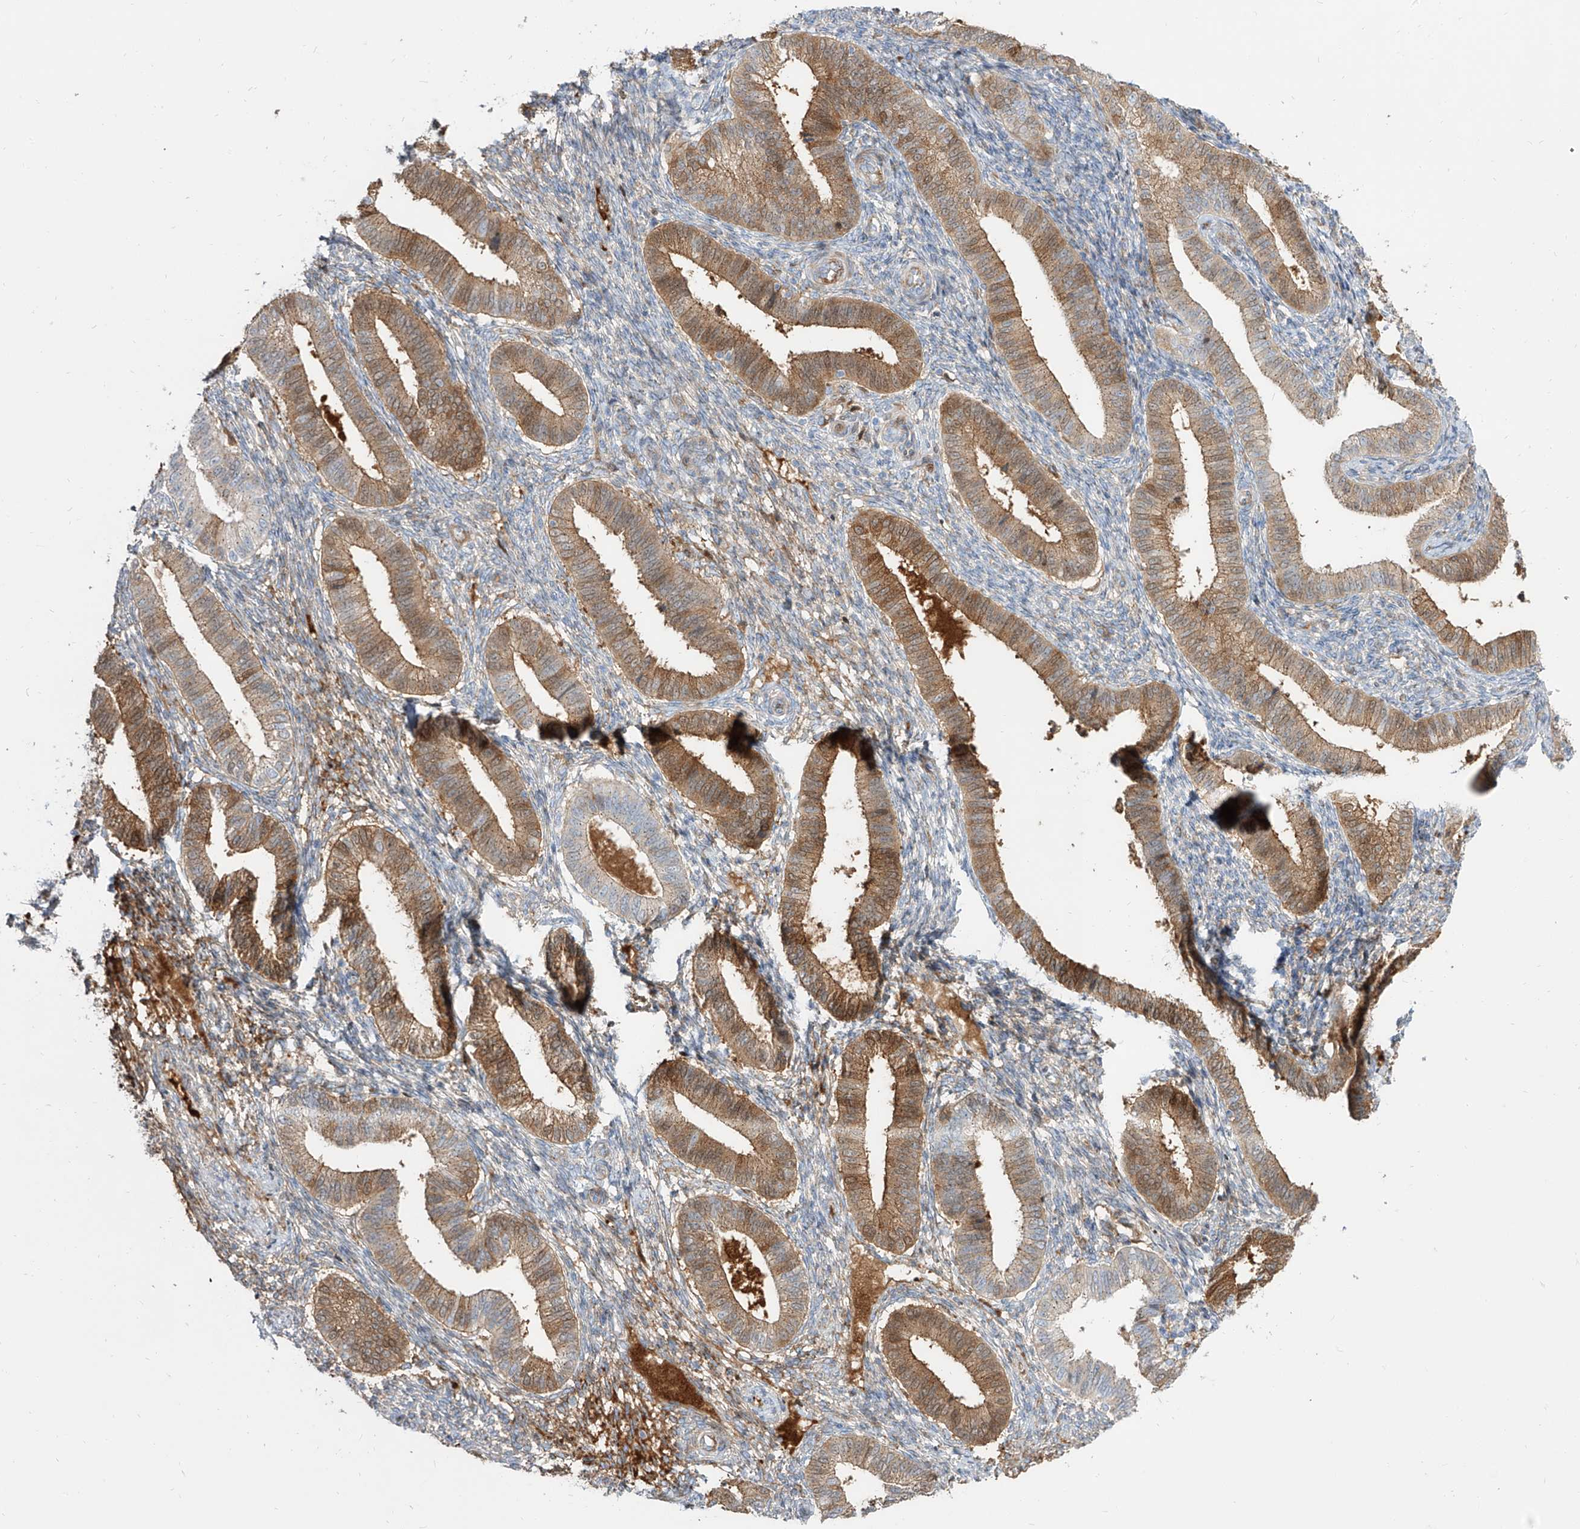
{"staining": {"intensity": "weak", "quantity": "<25%", "location": "cytoplasmic/membranous"}, "tissue": "endometrium", "cell_type": "Cells in endometrial stroma", "image_type": "normal", "snomed": [{"axis": "morphology", "description": "Normal tissue, NOS"}, {"axis": "topography", "description": "Endometrium"}], "caption": "Immunohistochemistry (IHC) micrograph of benign human endometrium stained for a protein (brown), which displays no positivity in cells in endometrial stroma. The staining is performed using DAB brown chromogen with nuclei counter-stained in using hematoxylin.", "gene": "KYNU", "patient": {"sex": "female", "age": 39}}